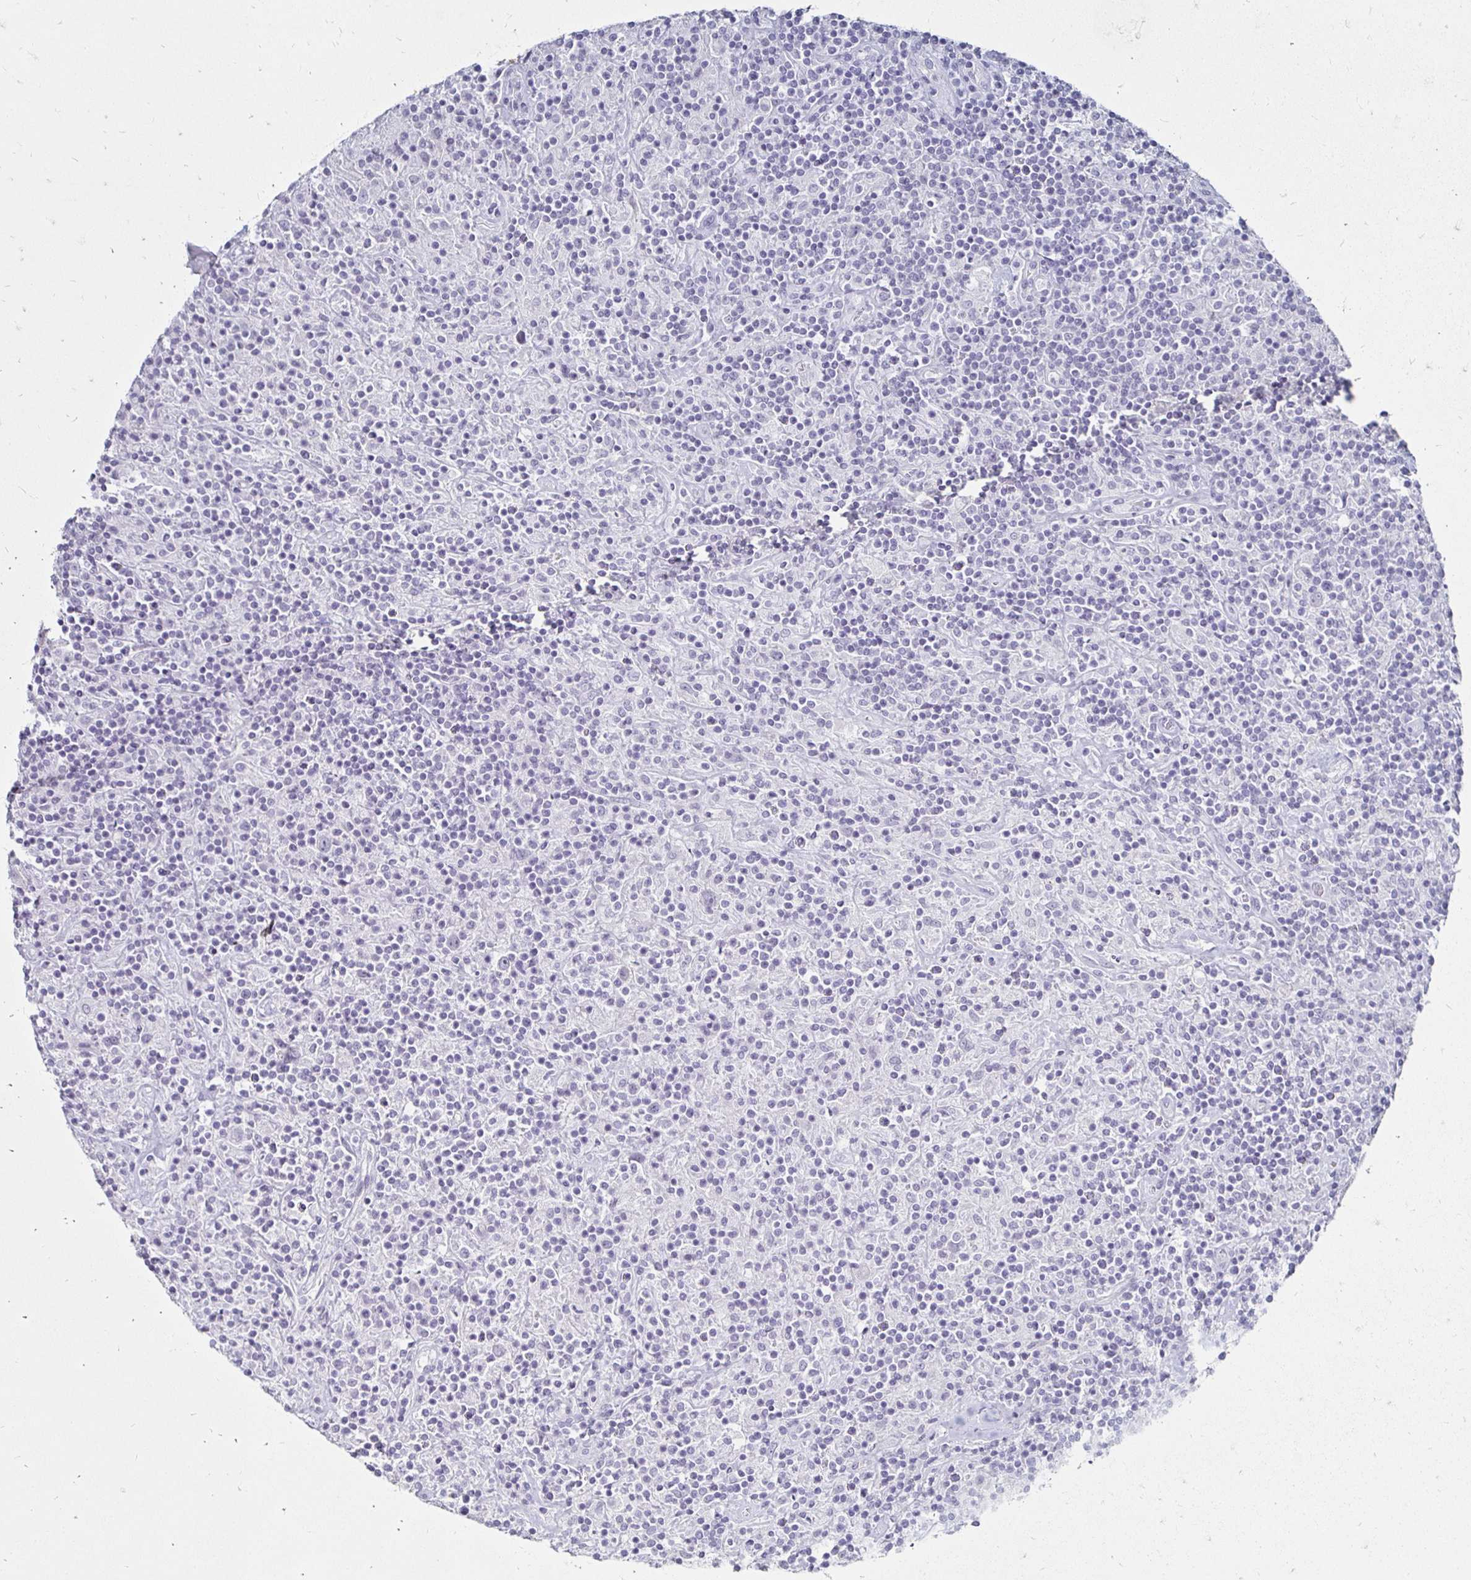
{"staining": {"intensity": "negative", "quantity": "none", "location": "none"}, "tissue": "lymphoma", "cell_type": "Tumor cells", "image_type": "cancer", "snomed": [{"axis": "morphology", "description": "Hodgkin's disease, NOS"}, {"axis": "topography", "description": "Lymph node"}], "caption": "A micrograph of lymphoma stained for a protein shows no brown staining in tumor cells.", "gene": "TOMM34", "patient": {"sex": "male", "age": 70}}